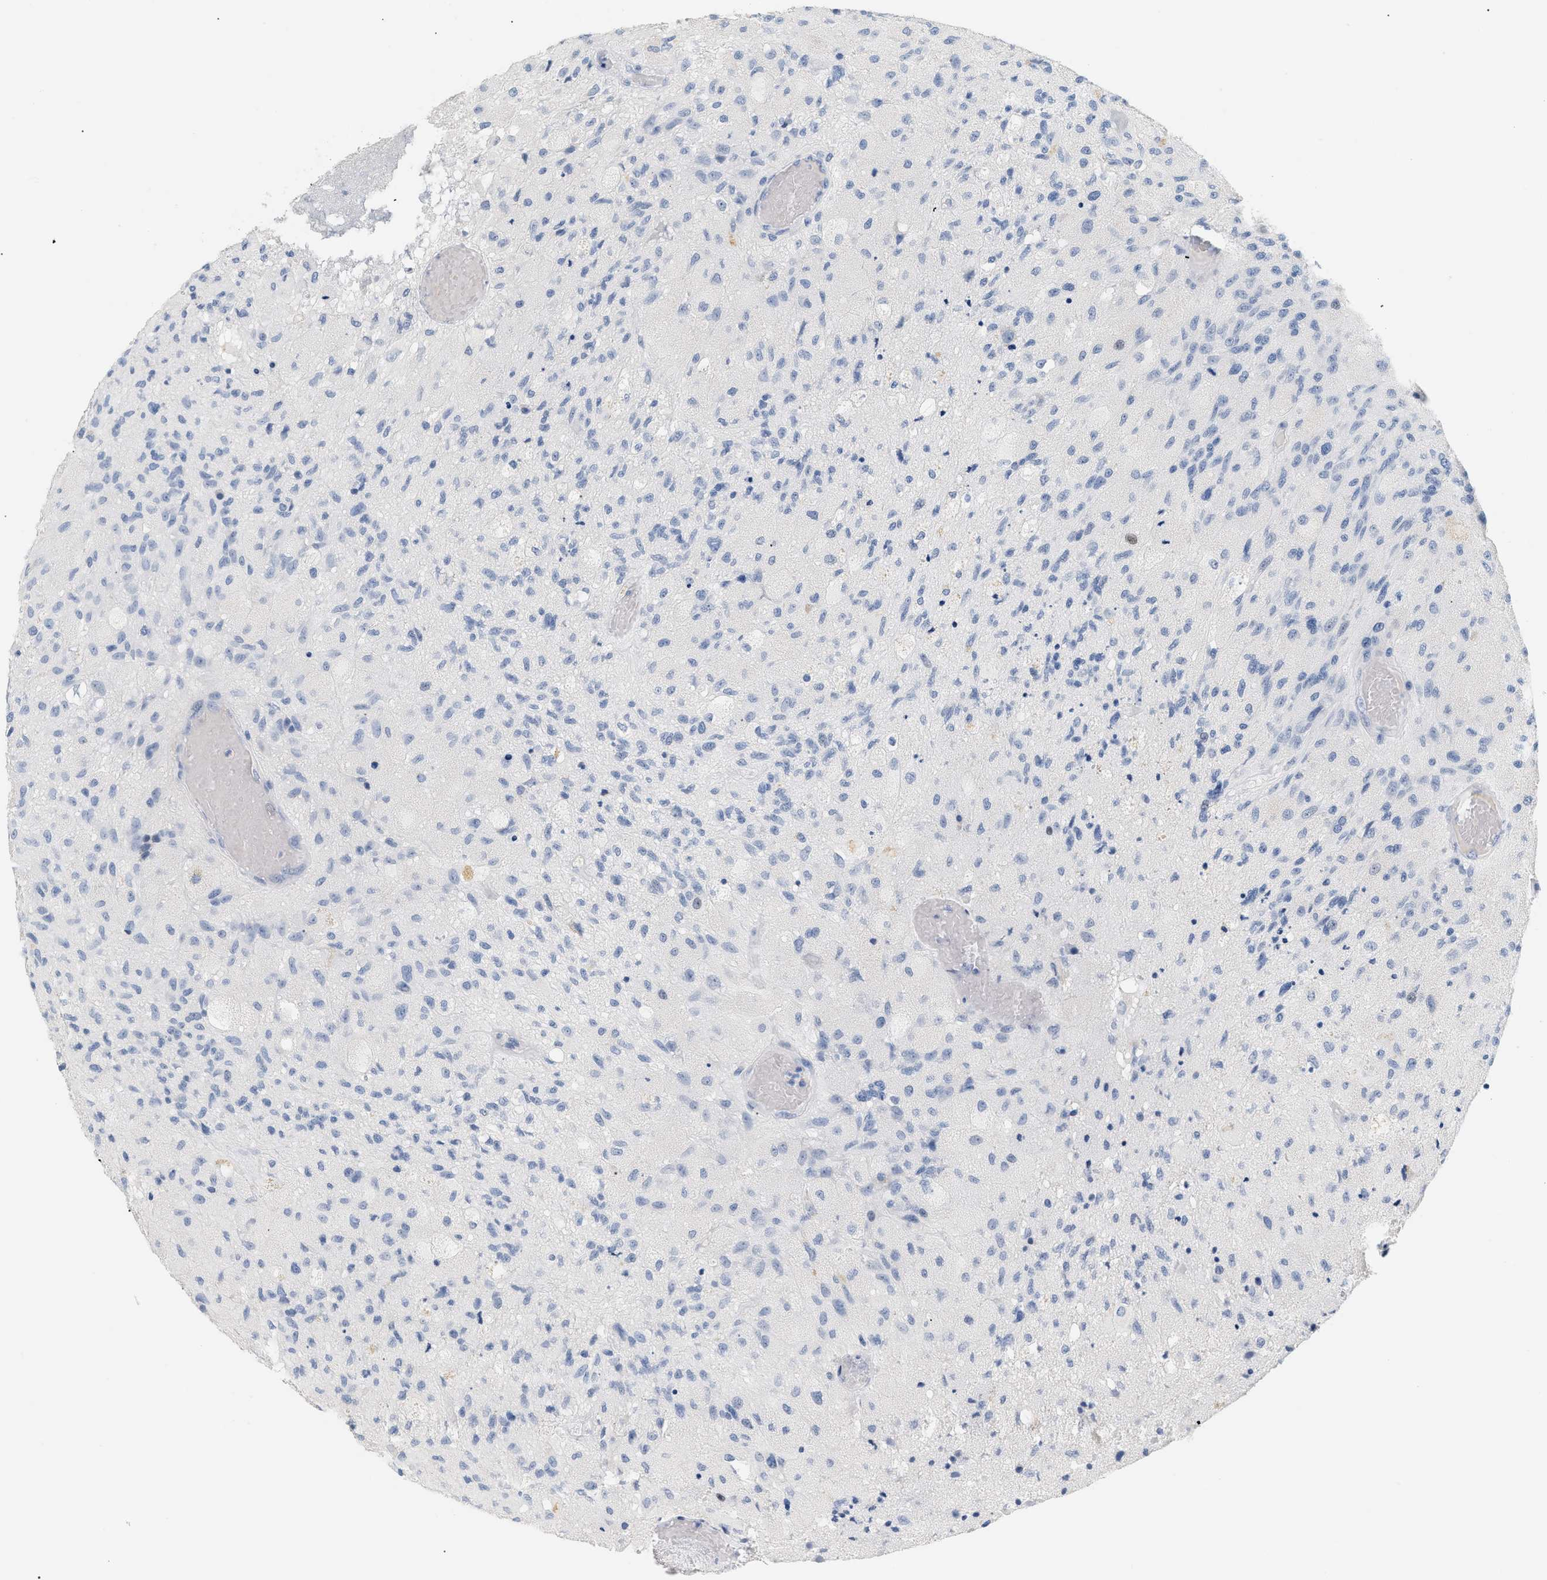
{"staining": {"intensity": "negative", "quantity": "none", "location": "none"}, "tissue": "glioma", "cell_type": "Tumor cells", "image_type": "cancer", "snomed": [{"axis": "morphology", "description": "Normal tissue, NOS"}, {"axis": "morphology", "description": "Glioma, malignant, High grade"}, {"axis": "topography", "description": "Cerebral cortex"}], "caption": "Micrograph shows no protein expression in tumor cells of glioma tissue.", "gene": "CFH", "patient": {"sex": "male", "age": 77}}